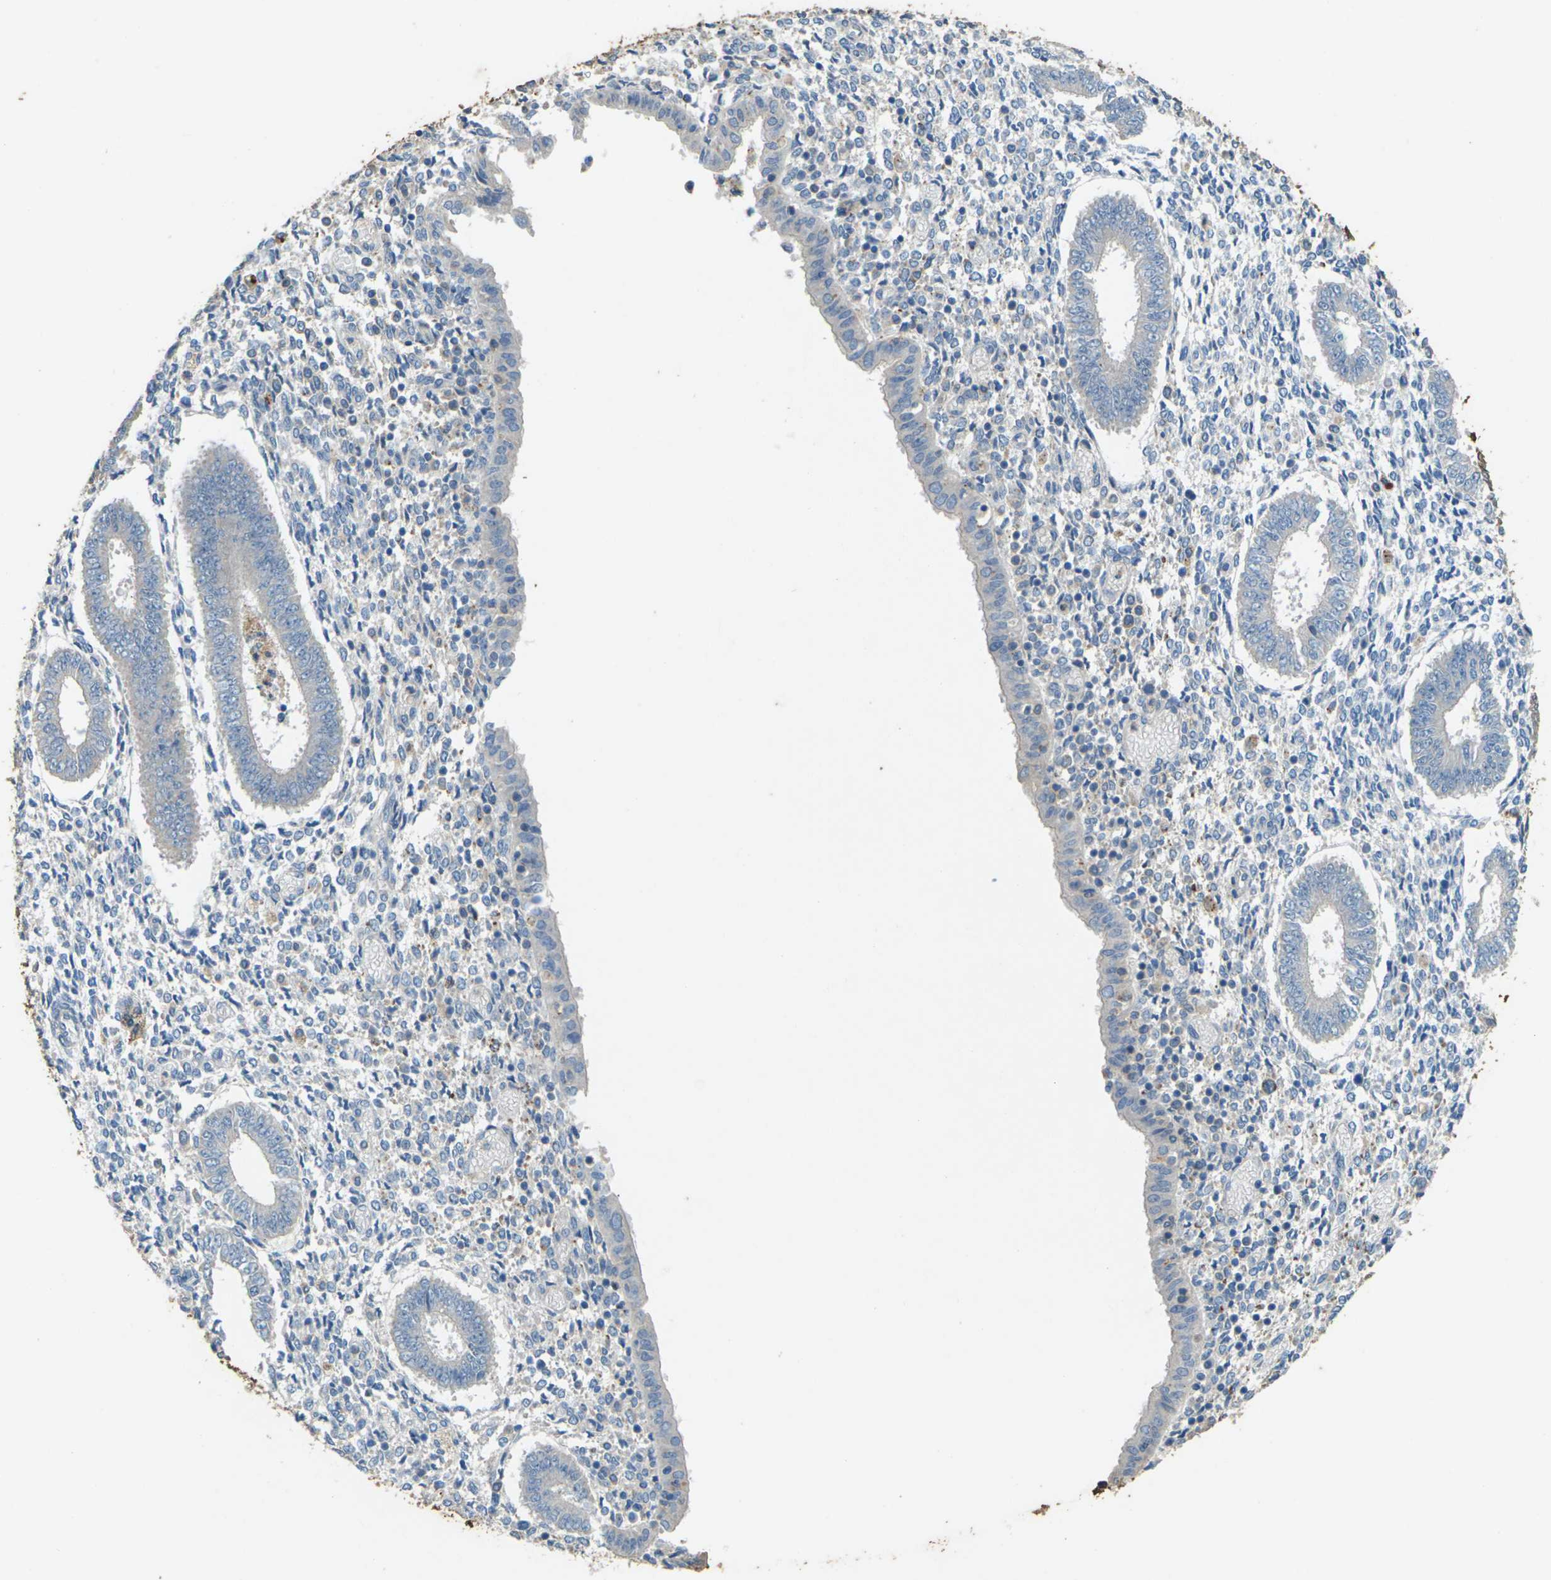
{"staining": {"intensity": "negative", "quantity": "none", "location": "none"}, "tissue": "endometrium", "cell_type": "Cells in endometrial stroma", "image_type": "normal", "snomed": [{"axis": "morphology", "description": "Normal tissue, NOS"}, {"axis": "topography", "description": "Endometrium"}], "caption": "This histopathology image is of benign endometrium stained with immunohistochemistry to label a protein in brown with the nuclei are counter-stained blue. There is no expression in cells in endometrial stroma. (Stains: DAB immunohistochemistry with hematoxylin counter stain, Microscopy: brightfield microscopy at high magnification).", "gene": "SIGLEC14", "patient": {"sex": "female", "age": 35}}